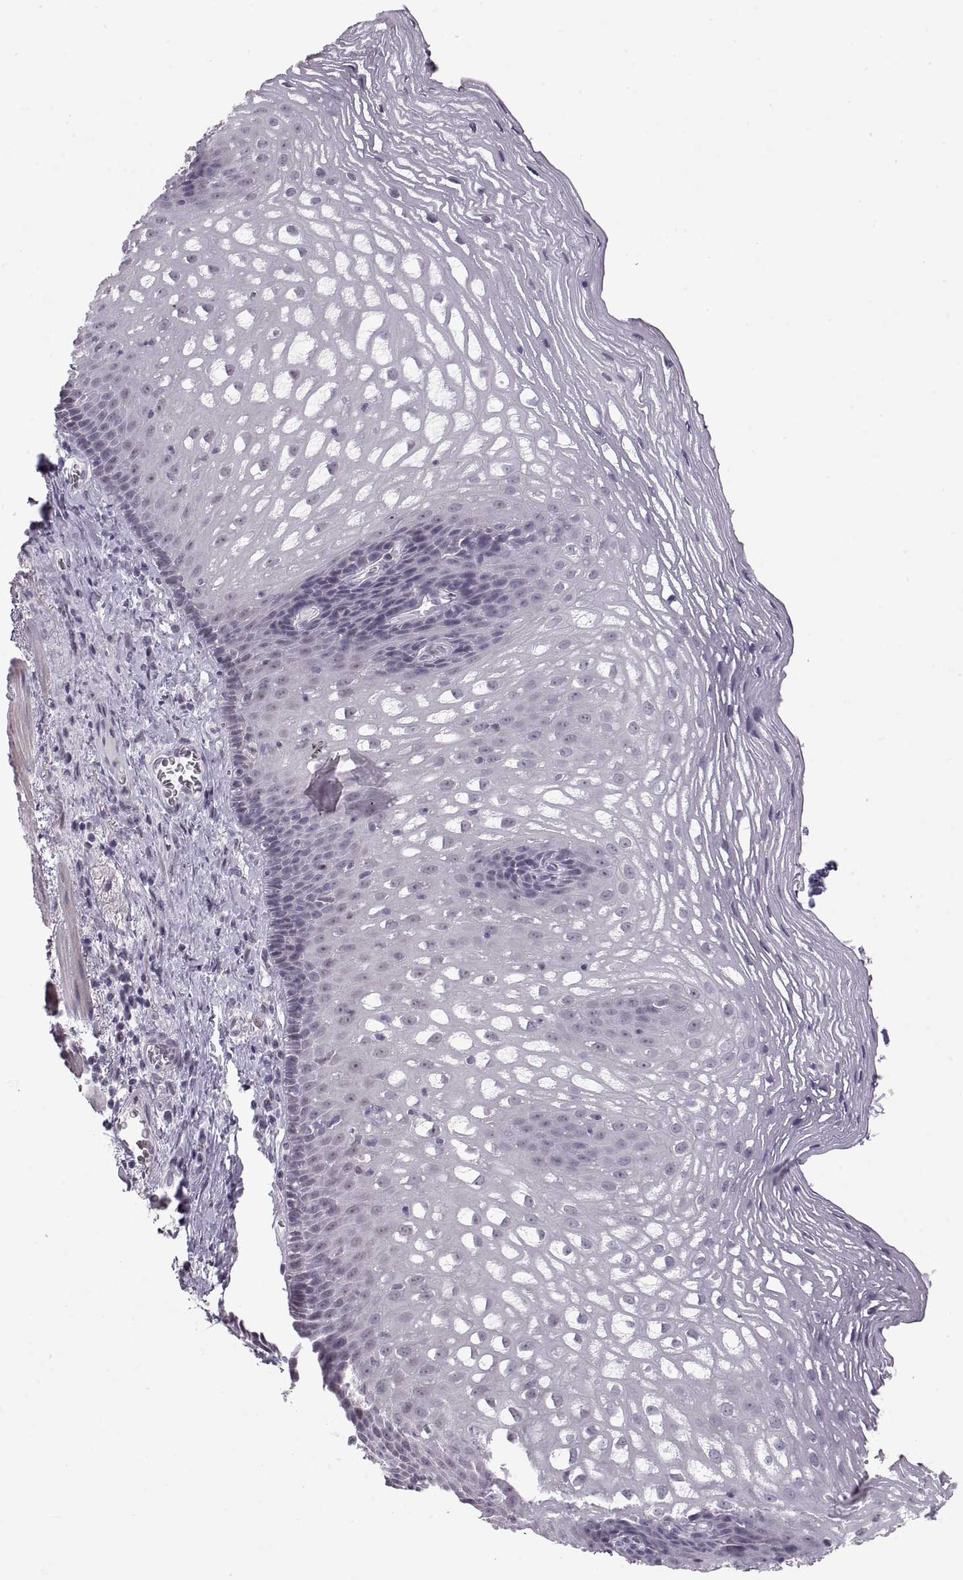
{"staining": {"intensity": "weak", "quantity": "<25%", "location": "nuclear"}, "tissue": "esophagus", "cell_type": "Squamous epithelial cells", "image_type": "normal", "snomed": [{"axis": "morphology", "description": "Normal tissue, NOS"}, {"axis": "topography", "description": "Esophagus"}], "caption": "Squamous epithelial cells show no significant protein positivity in normal esophagus.", "gene": "NANOS3", "patient": {"sex": "male", "age": 76}}